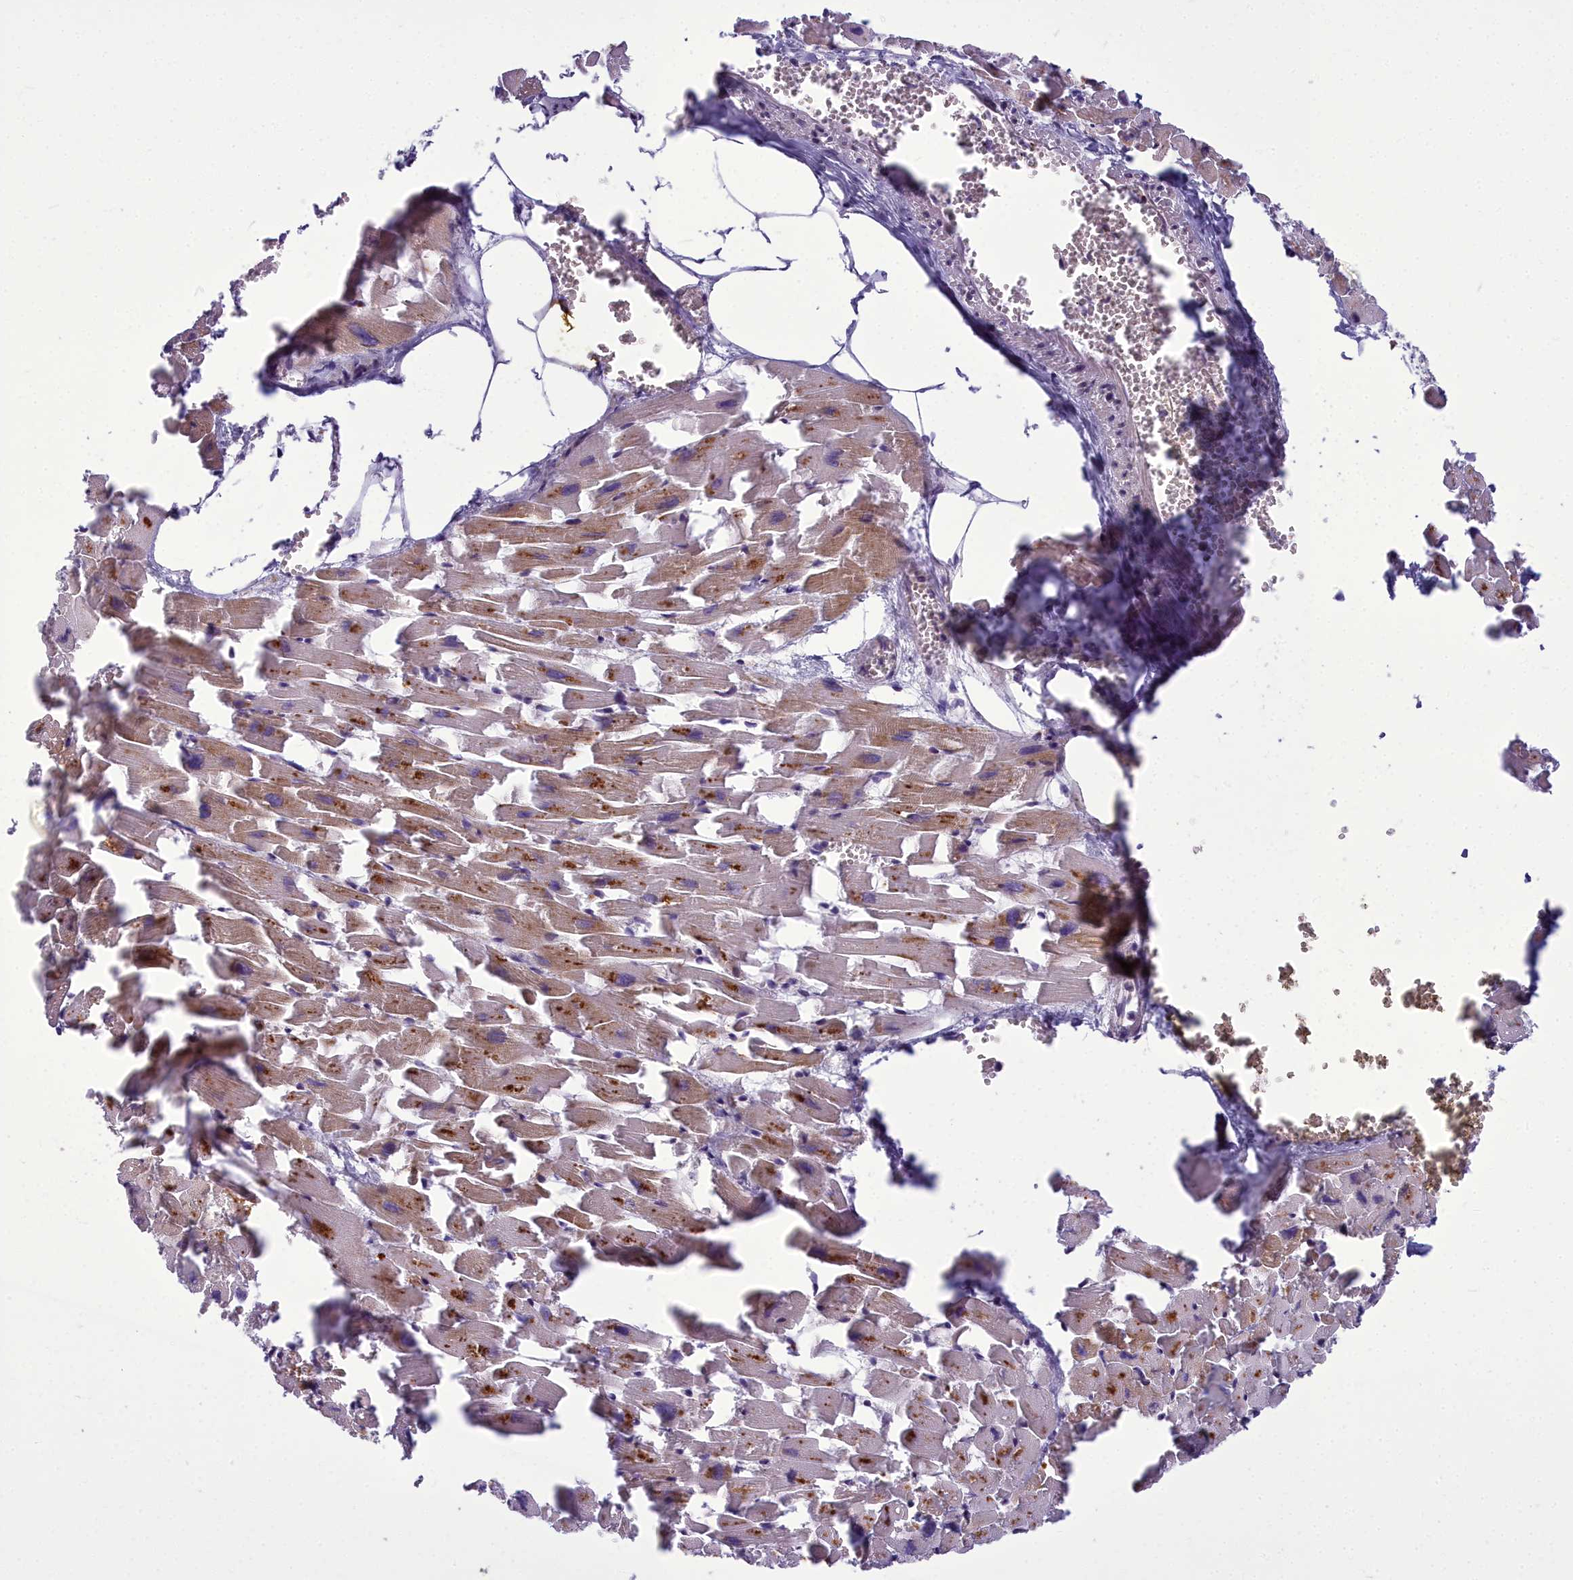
{"staining": {"intensity": "weak", "quantity": ">75%", "location": "cytoplasmic/membranous"}, "tissue": "heart muscle", "cell_type": "Cardiomyocytes", "image_type": "normal", "snomed": [{"axis": "morphology", "description": "Normal tissue, NOS"}, {"axis": "topography", "description": "Heart"}], "caption": "Brown immunohistochemical staining in benign heart muscle exhibits weak cytoplasmic/membranous expression in approximately >75% of cardiomyocytes. (DAB (3,3'-diaminobenzidine) IHC with brightfield microscopy, high magnification).", "gene": "AP1M1", "patient": {"sex": "female", "age": 64}}